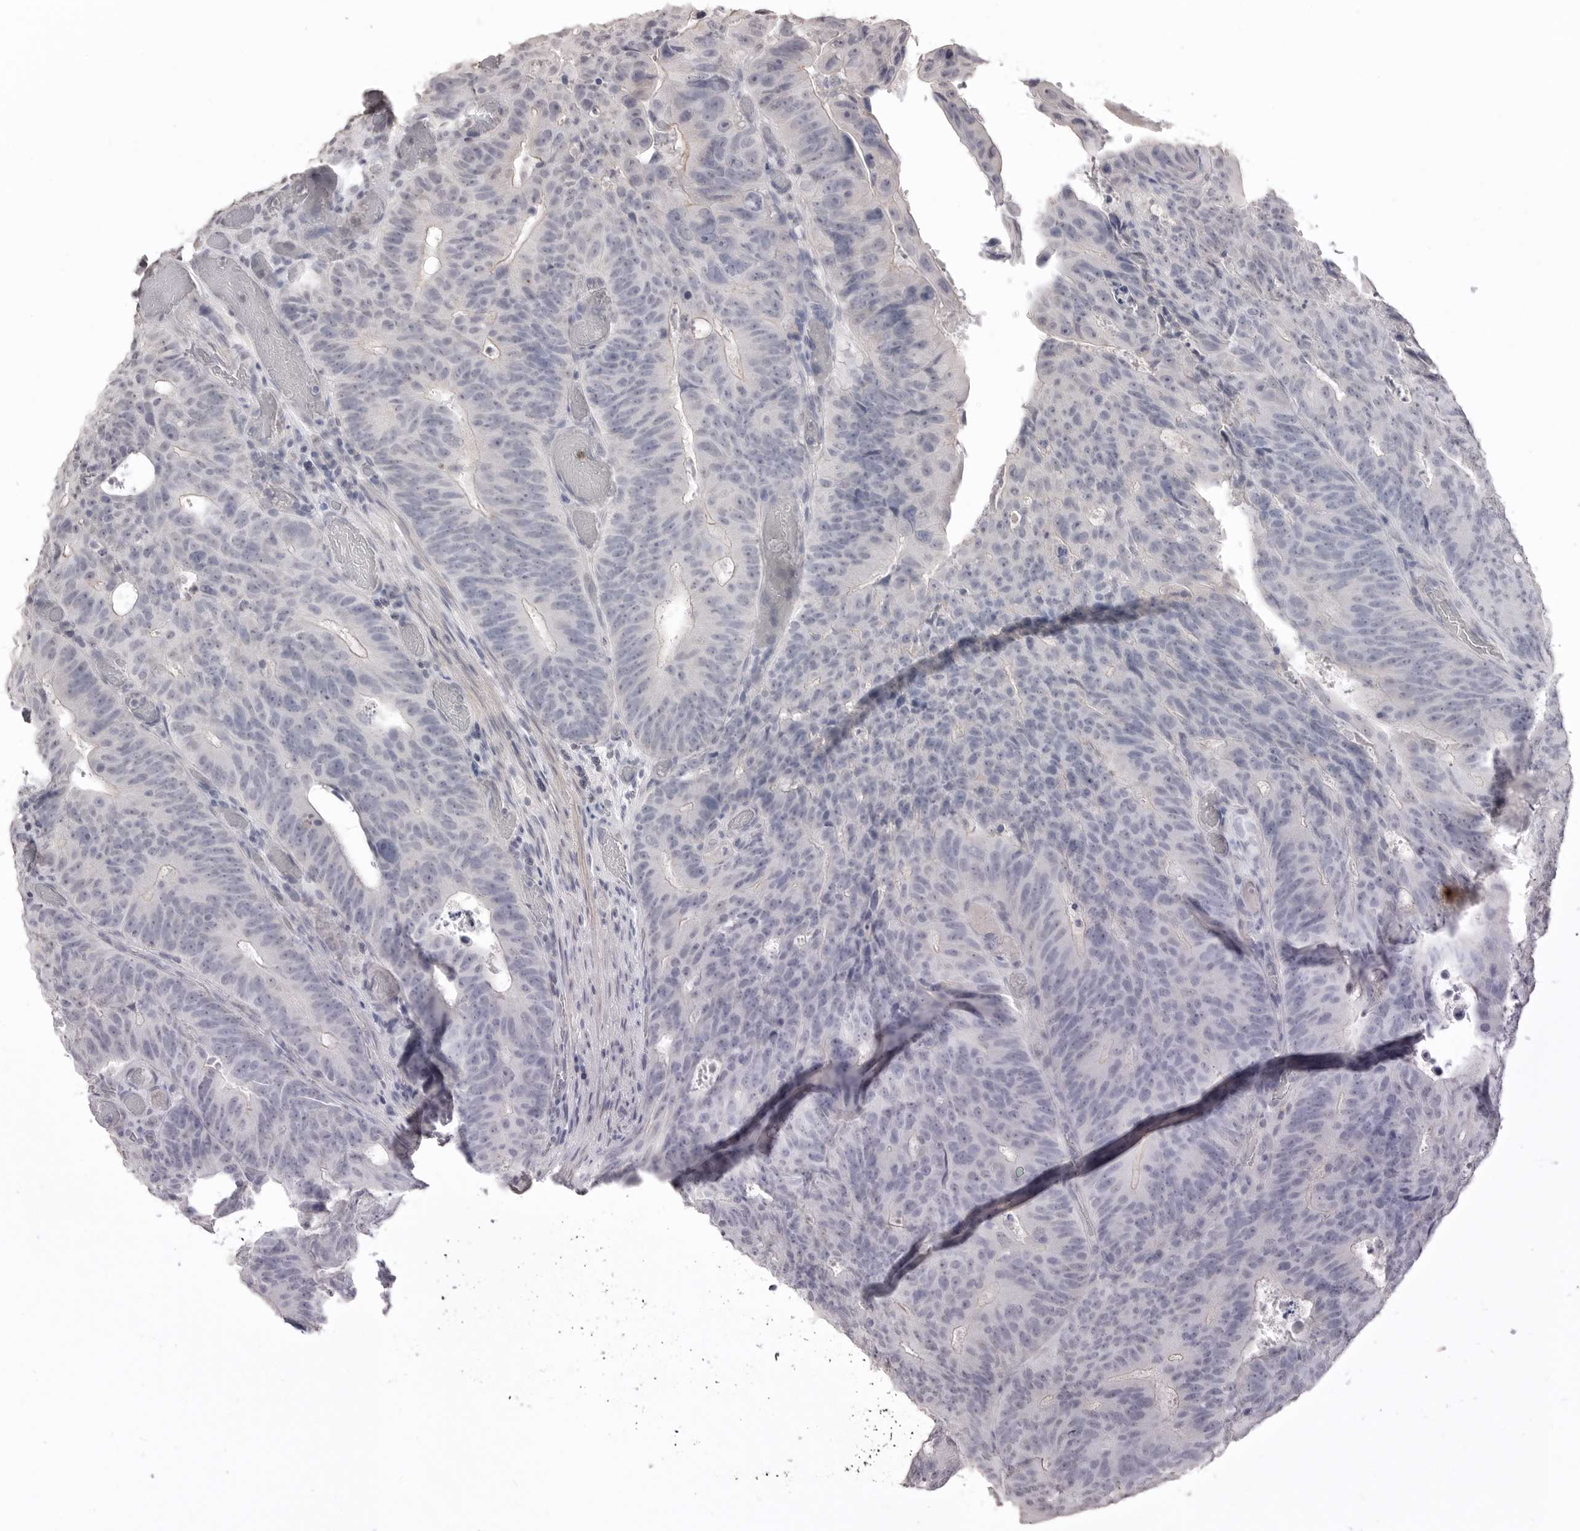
{"staining": {"intensity": "negative", "quantity": "none", "location": "none"}, "tissue": "colorectal cancer", "cell_type": "Tumor cells", "image_type": "cancer", "snomed": [{"axis": "morphology", "description": "Adenocarcinoma, NOS"}, {"axis": "topography", "description": "Colon"}], "caption": "This is a image of immunohistochemistry (IHC) staining of adenocarcinoma (colorectal), which shows no positivity in tumor cells.", "gene": "ICAM5", "patient": {"sex": "male", "age": 87}}